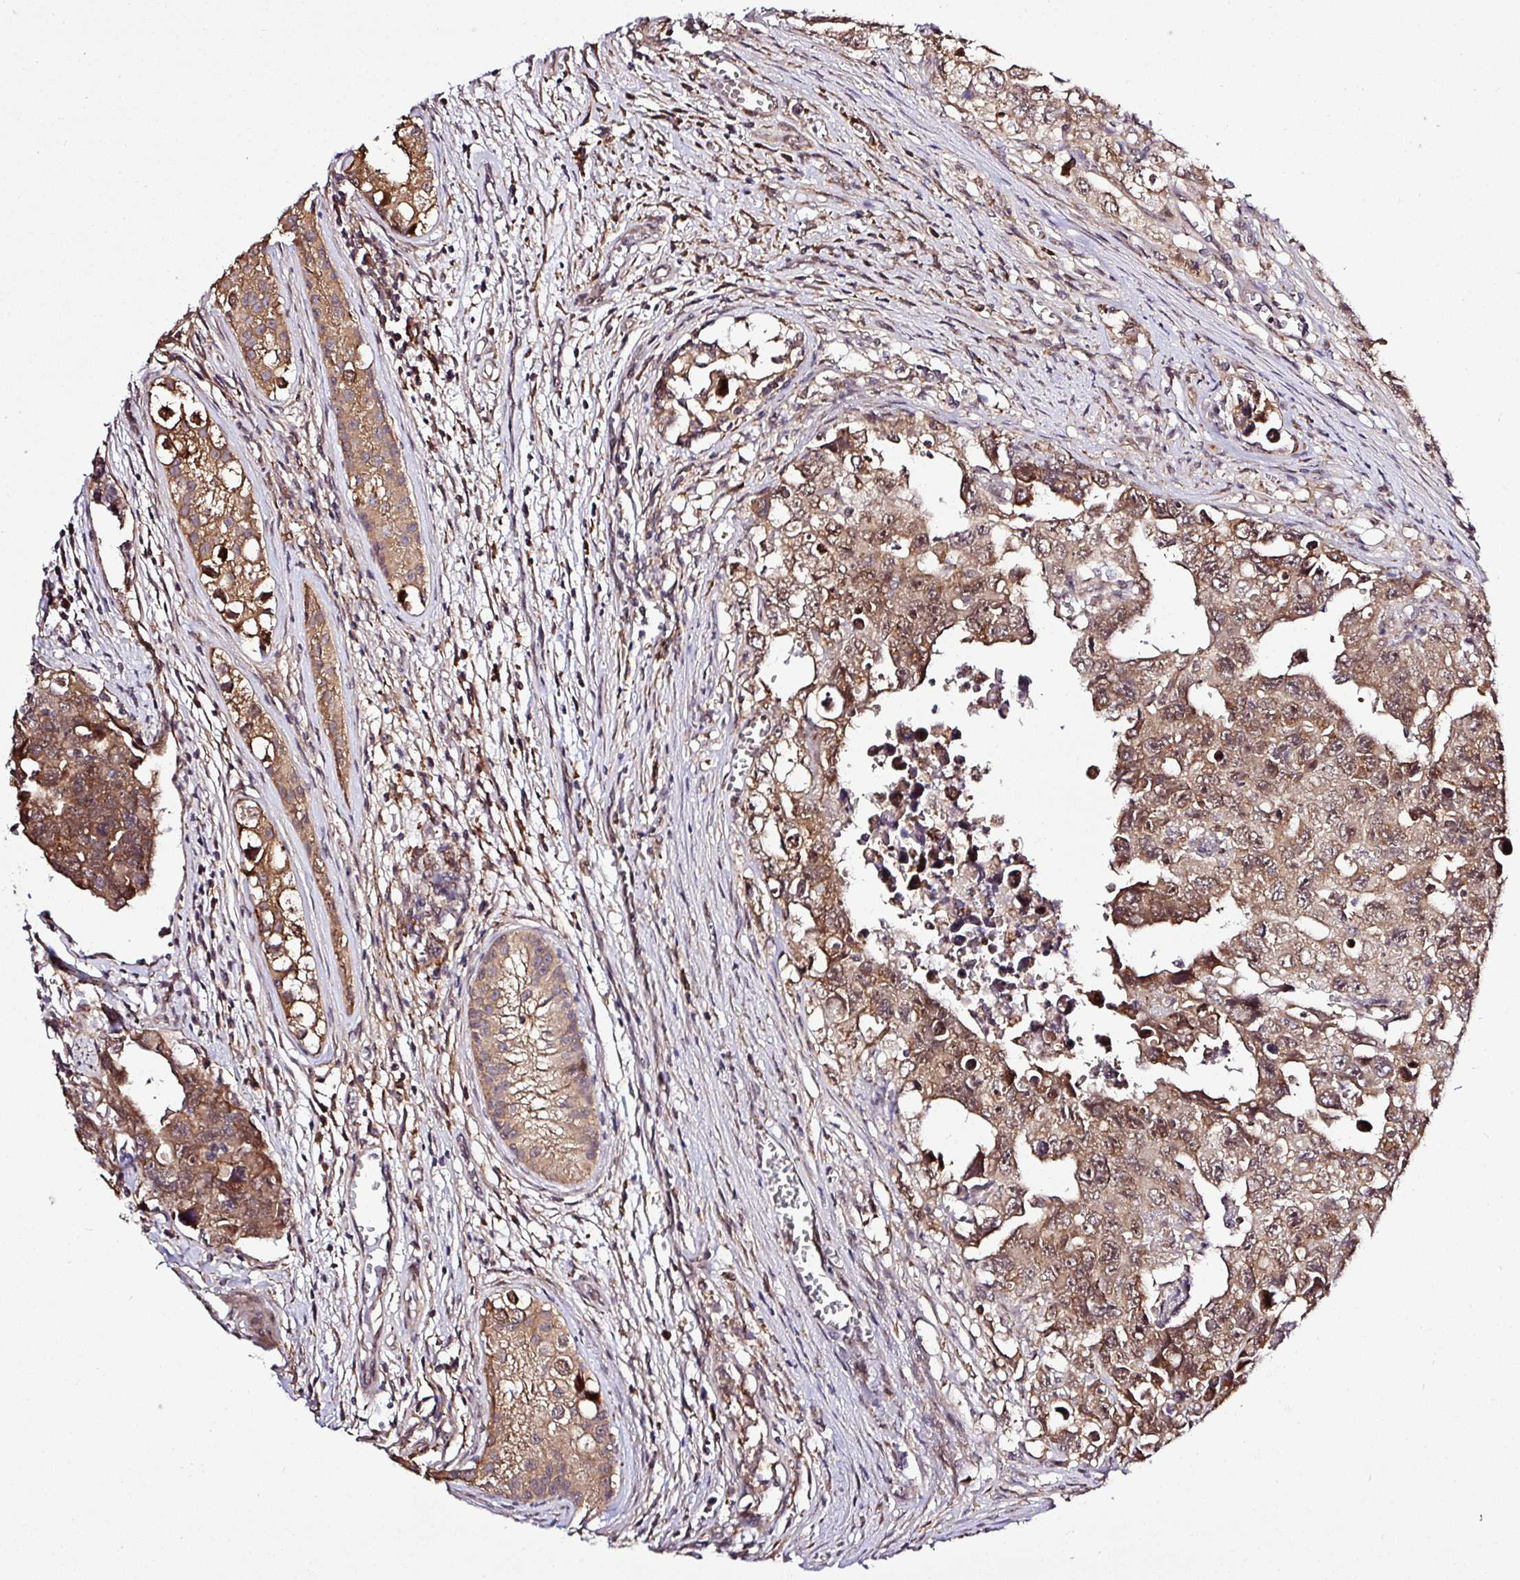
{"staining": {"intensity": "moderate", "quantity": ">75%", "location": "cytoplasmic/membranous,nuclear"}, "tissue": "testis cancer", "cell_type": "Tumor cells", "image_type": "cancer", "snomed": [{"axis": "morphology", "description": "Carcinoma, Embryonal, NOS"}, {"axis": "topography", "description": "Testis"}], "caption": "A medium amount of moderate cytoplasmic/membranous and nuclear positivity is present in about >75% of tumor cells in testis embryonal carcinoma tissue.", "gene": "FAM153A", "patient": {"sex": "male", "age": 24}}